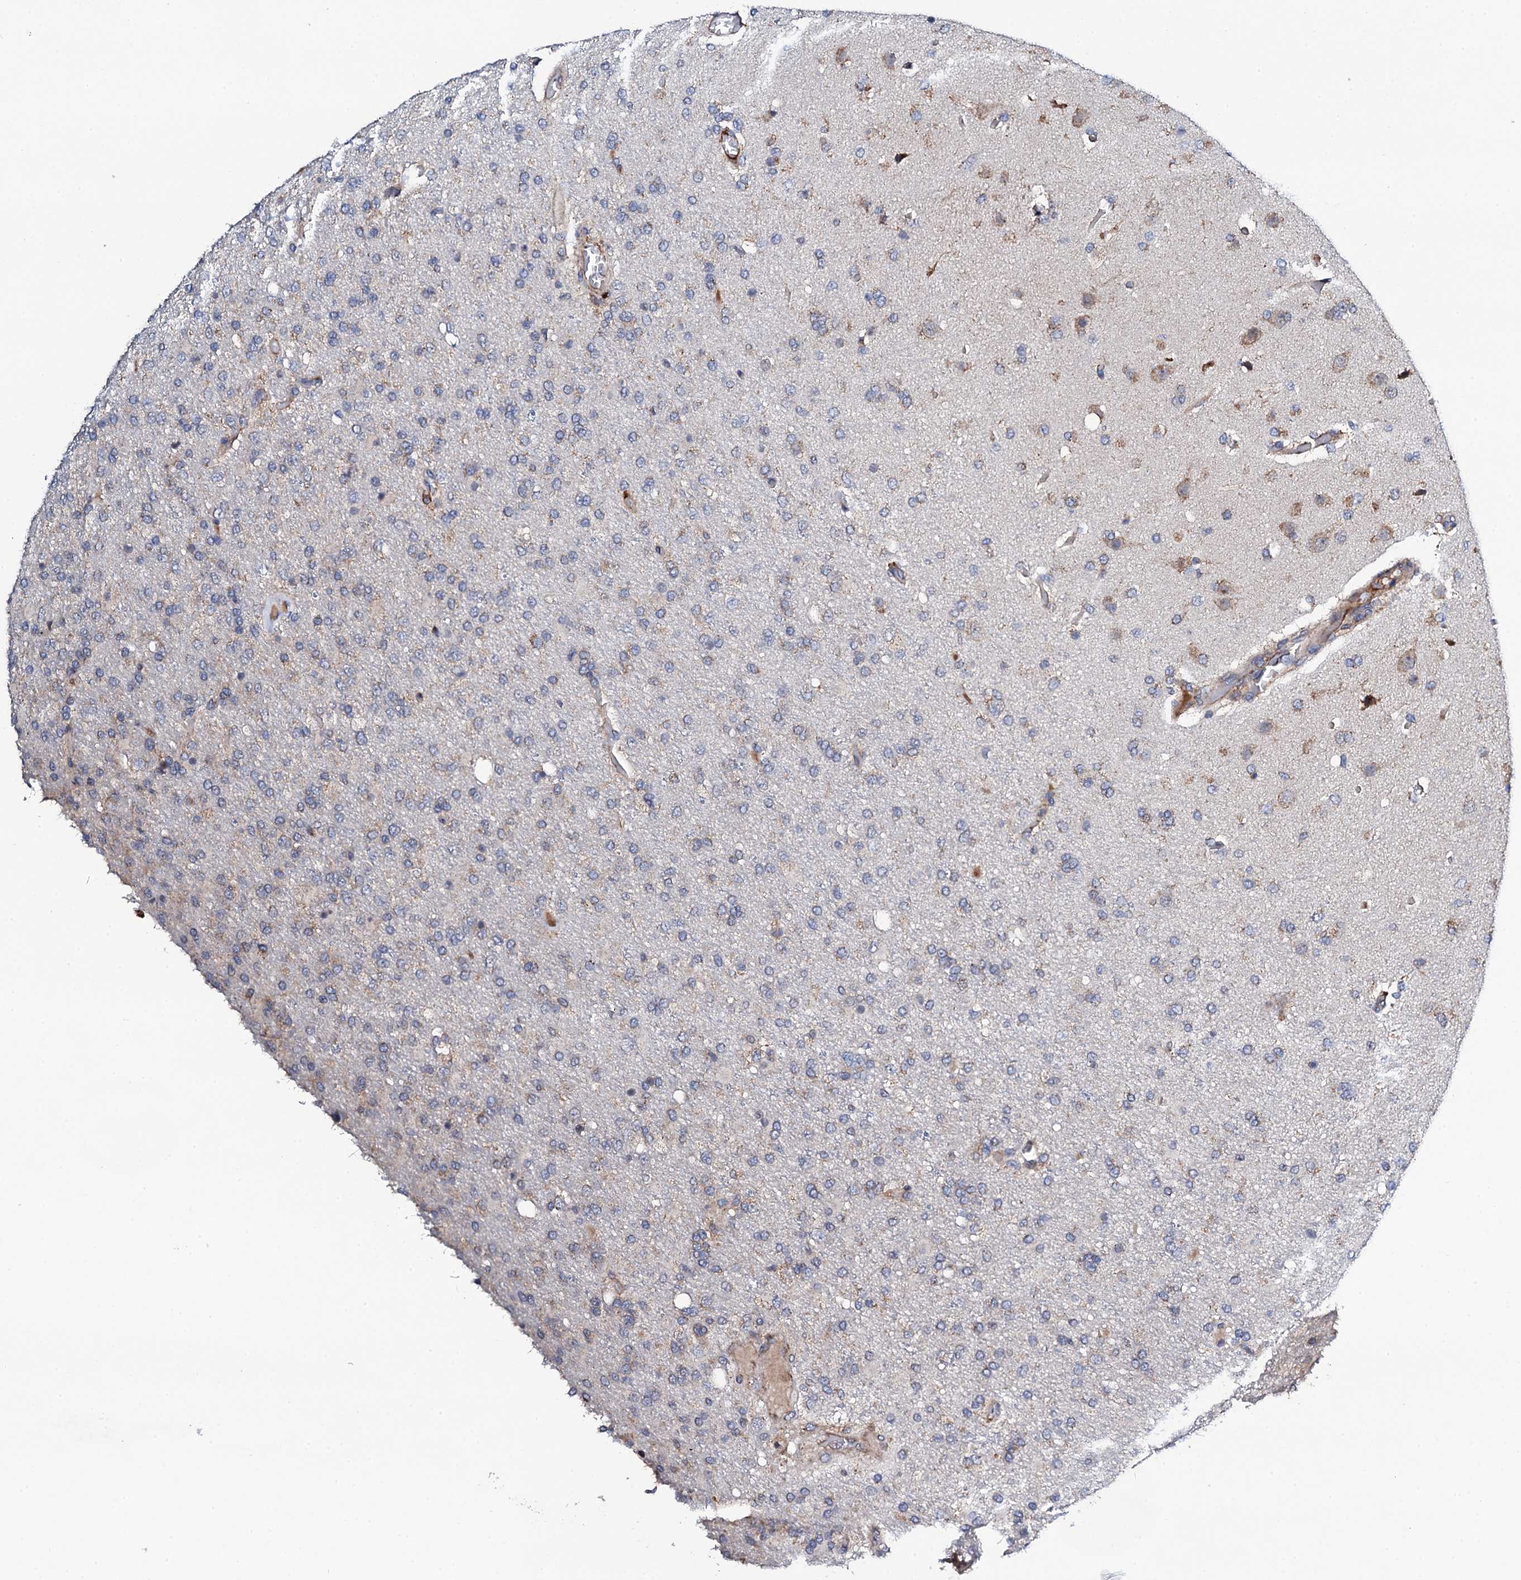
{"staining": {"intensity": "weak", "quantity": "<25%", "location": "cytoplasmic/membranous"}, "tissue": "glioma", "cell_type": "Tumor cells", "image_type": "cancer", "snomed": [{"axis": "morphology", "description": "Glioma, malignant, High grade"}, {"axis": "topography", "description": "Brain"}], "caption": "Photomicrograph shows no significant protein expression in tumor cells of malignant glioma (high-grade).", "gene": "COG4", "patient": {"sex": "female", "age": 74}}